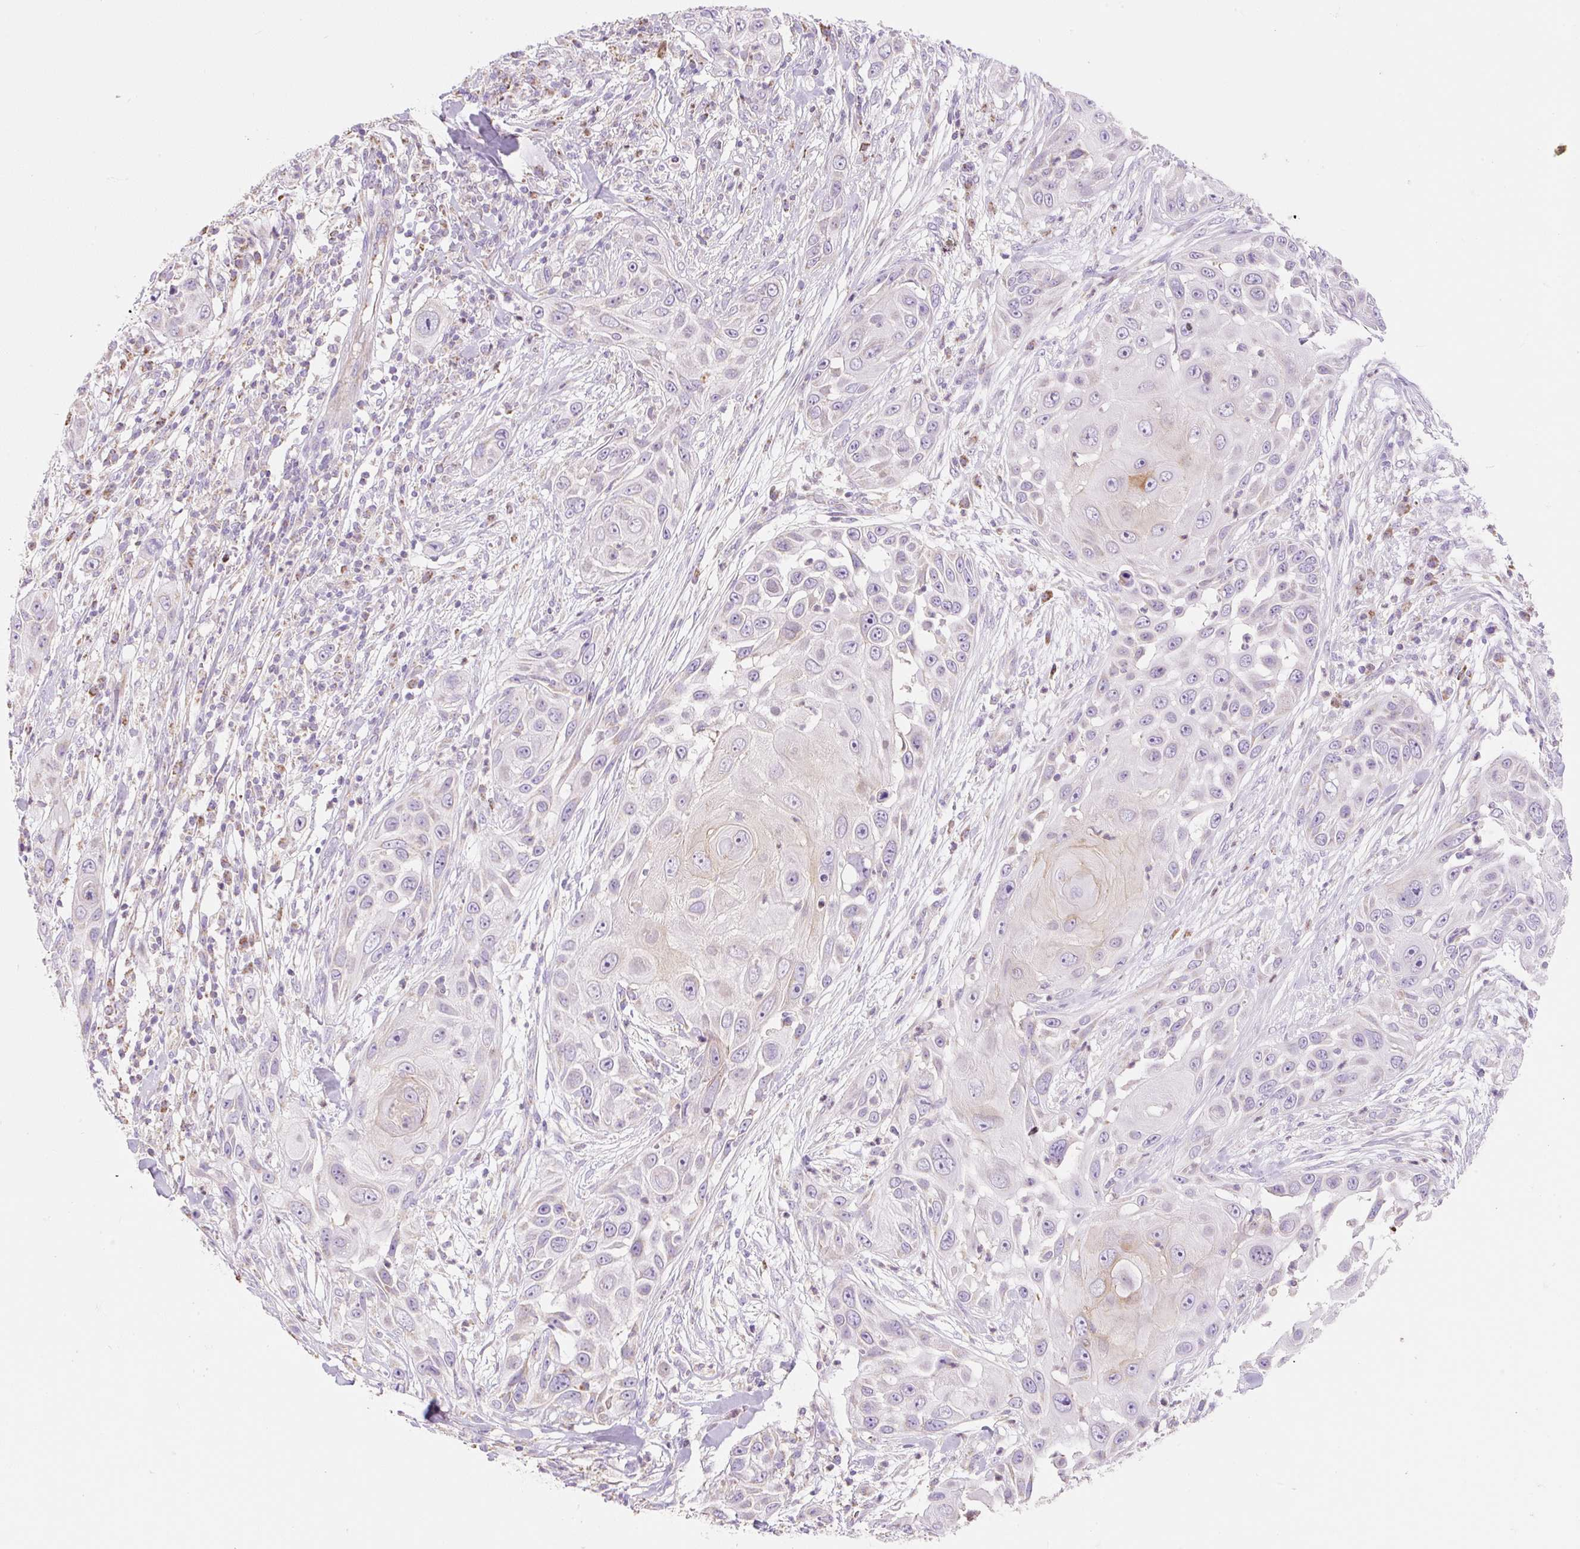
{"staining": {"intensity": "negative", "quantity": "none", "location": "none"}, "tissue": "skin cancer", "cell_type": "Tumor cells", "image_type": "cancer", "snomed": [{"axis": "morphology", "description": "Squamous cell carcinoma, NOS"}, {"axis": "topography", "description": "Skin"}], "caption": "The IHC image has no significant positivity in tumor cells of skin cancer tissue.", "gene": "DHX35", "patient": {"sex": "female", "age": 44}}